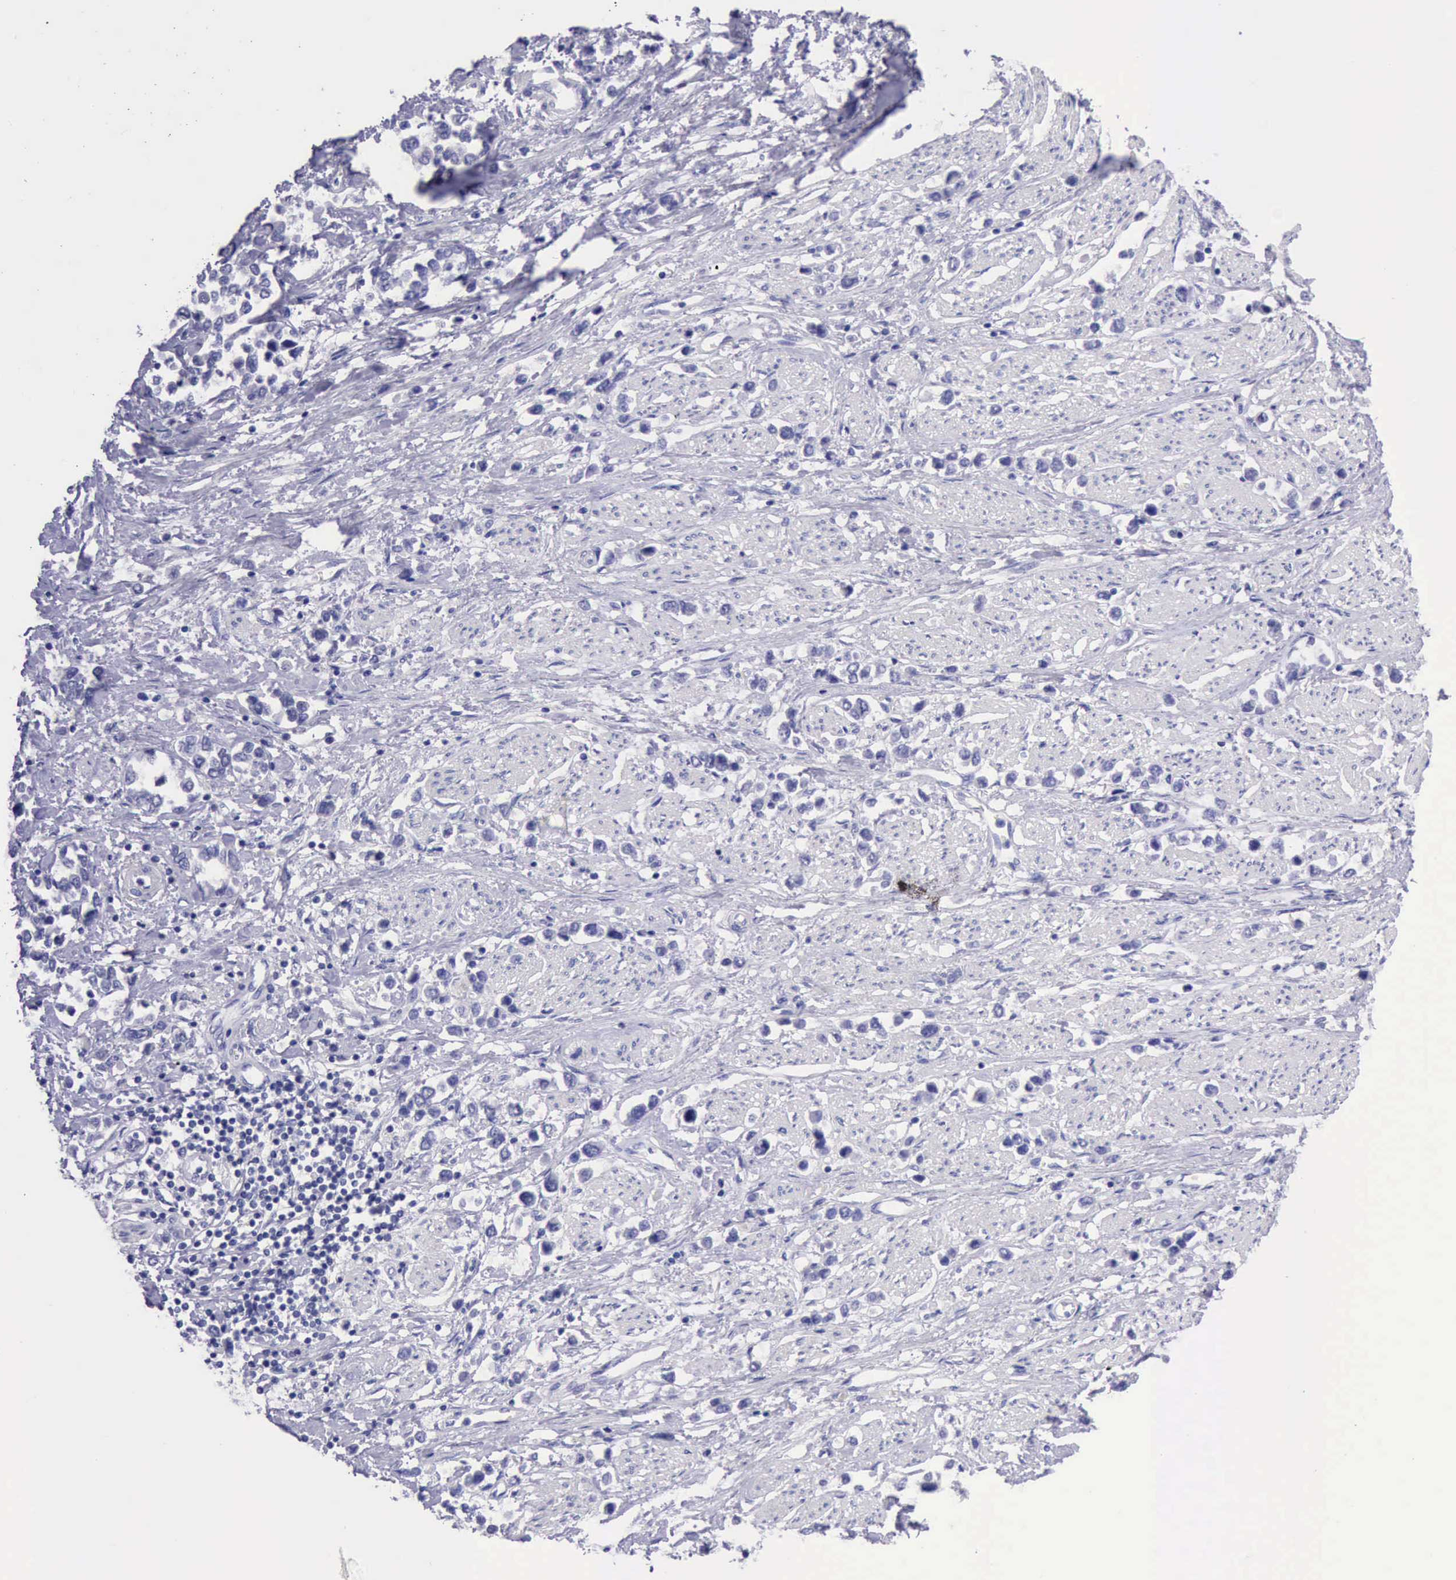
{"staining": {"intensity": "negative", "quantity": "none", "location": "none"}, "tissue": "stomach cancer", "cell_type": "Tumor cells", "image_type": "cancer", "snomed": [{"axis": "morphology", "description": "Adenocarcinoma, NOS"}, {"axis": "topography", "description": "Stomach, upper"}], "caption": "Adenocarcinoma (stomach) was stained to show a protein in brown. There is no significant staining in tumor cells.", "gene": "LRFN5", "patient": {"sex": "male", "age": 76}}